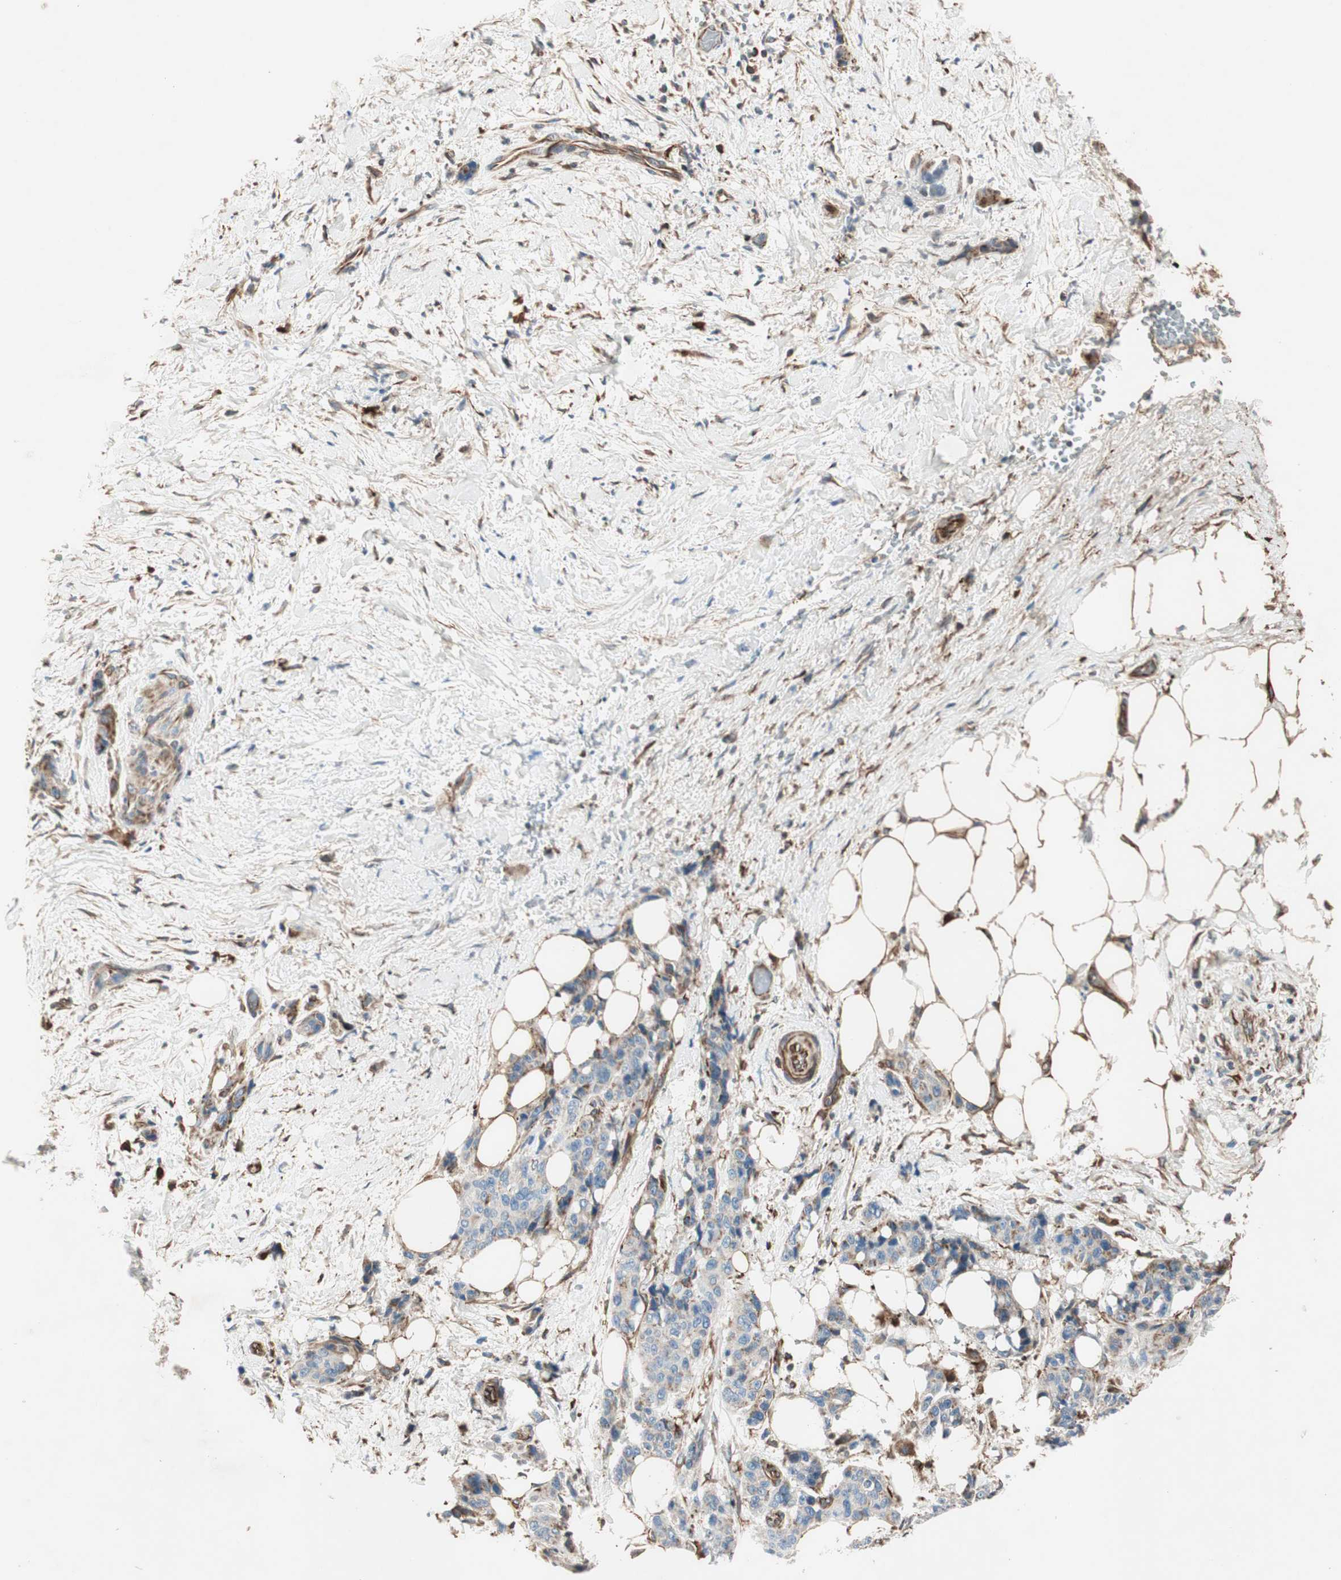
{"staining": {"intensity": "weak", "quantity": "25%-75%", "location": "cytoplasmic/membranous"}, "tissue": "pancreatic cancer", "cell_type": "Tumor cells", "image_type": "cancer", "snomed": [{"axis": "morphology", "description": "Adenocarcinoma, NOS"}, {"axis": "topography", "description": "Pancreas"}], "caption": "Protein expression analysis of human pancreatic adenocarcinoma reveals weak cytoplasmic/membranous staining in approximately 25%-75% of tumor cells.", "gene": "SRCIN1", "patient": {"sex": "male", "age": 46}}